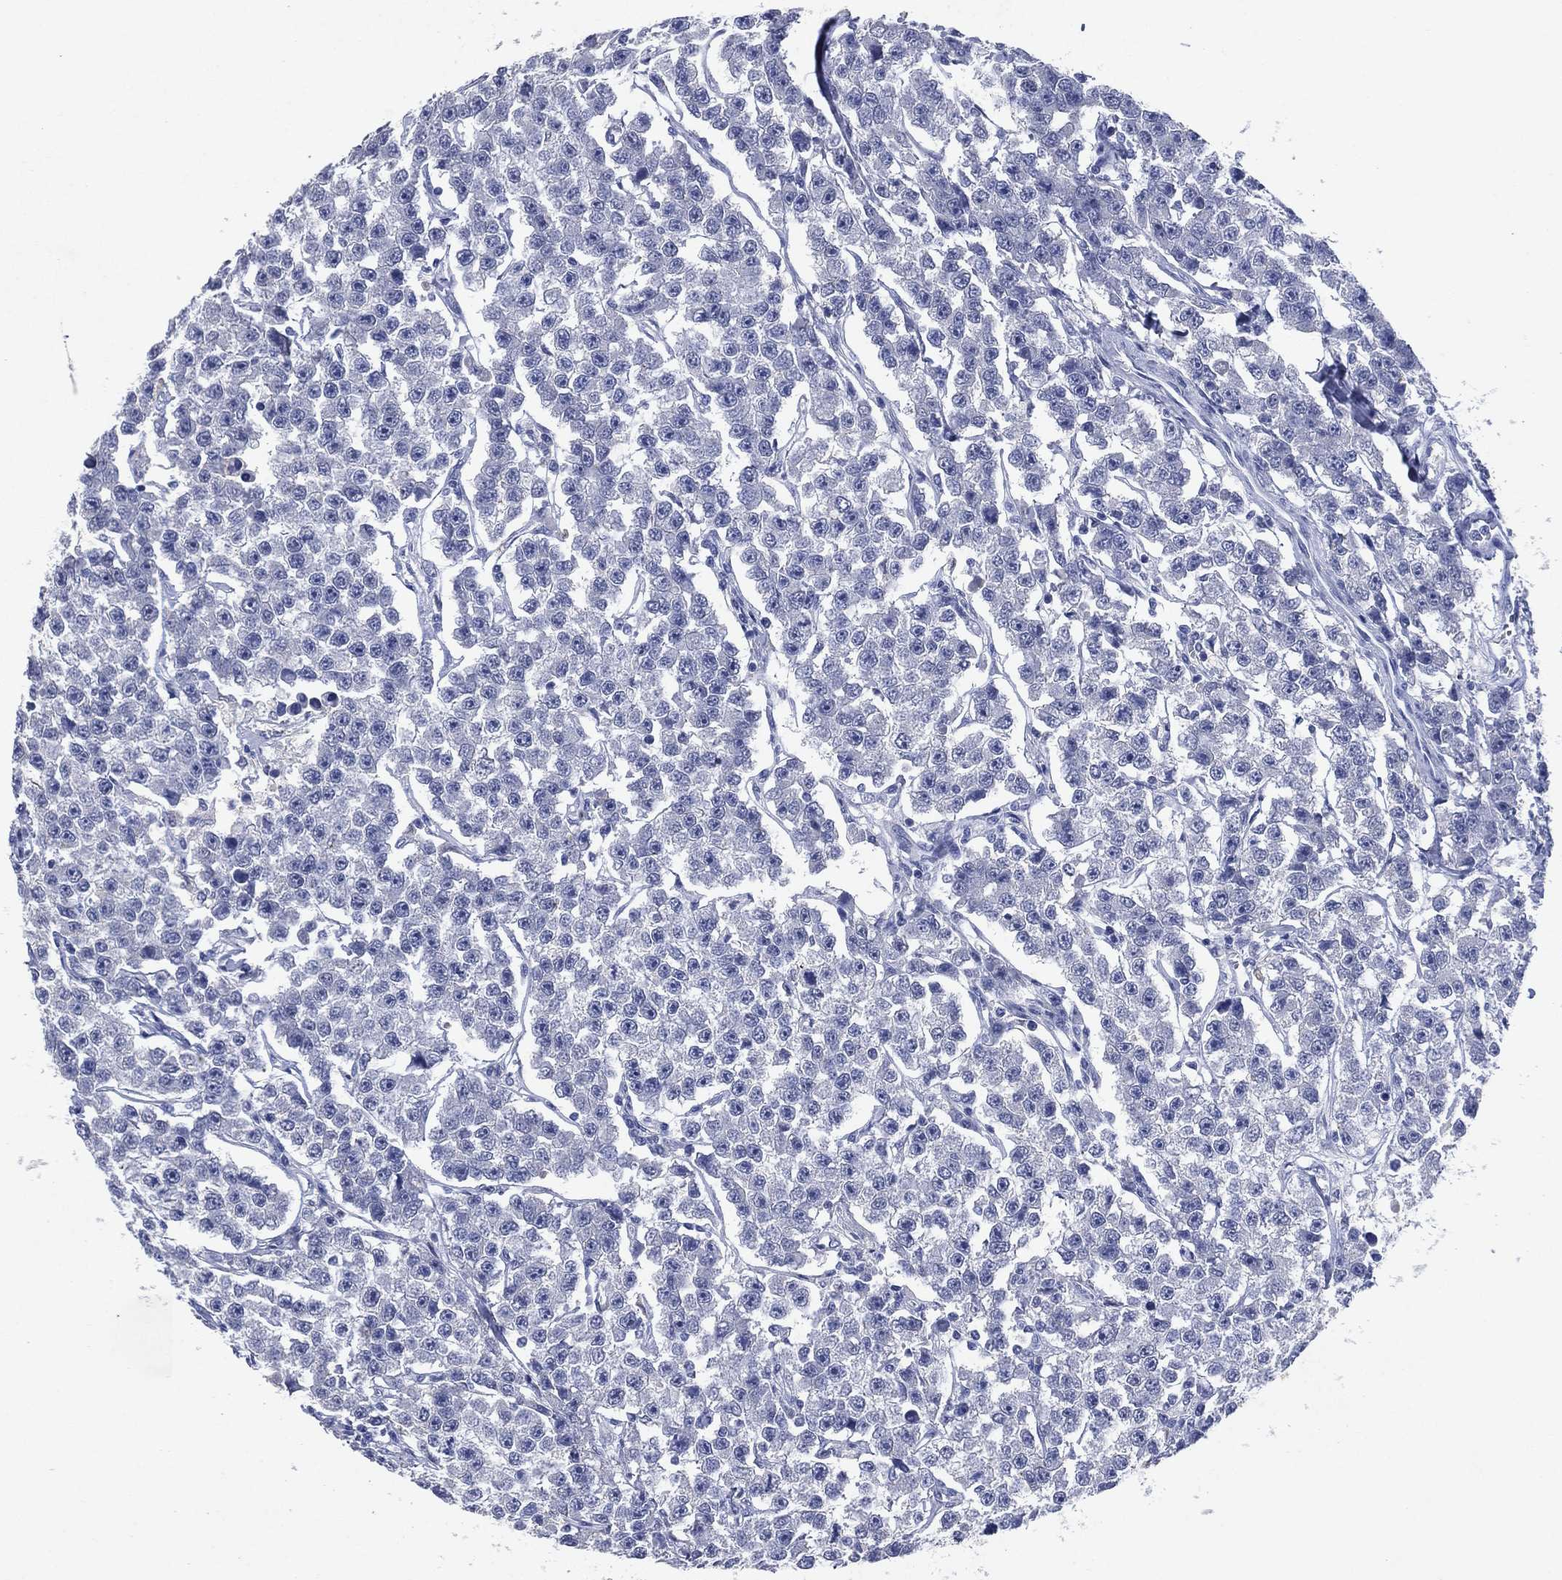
{"staining": {"intensity": "negative", "quantity": "none", "location": "none"}, "tissue": "testis cancer", "cell_type": "Tumor cells", "image_type": "cancer", "snomed": [{"axis": "morphology", "description": "Seminoma, NOS"}, {"axis": "topography", "description": "Testis"}], "caption": "There is no significant expression in tumor cells of testis cancer (seminoma).", "gene": "FSCN2", "patient": {"sex": "male", "age": 59}}